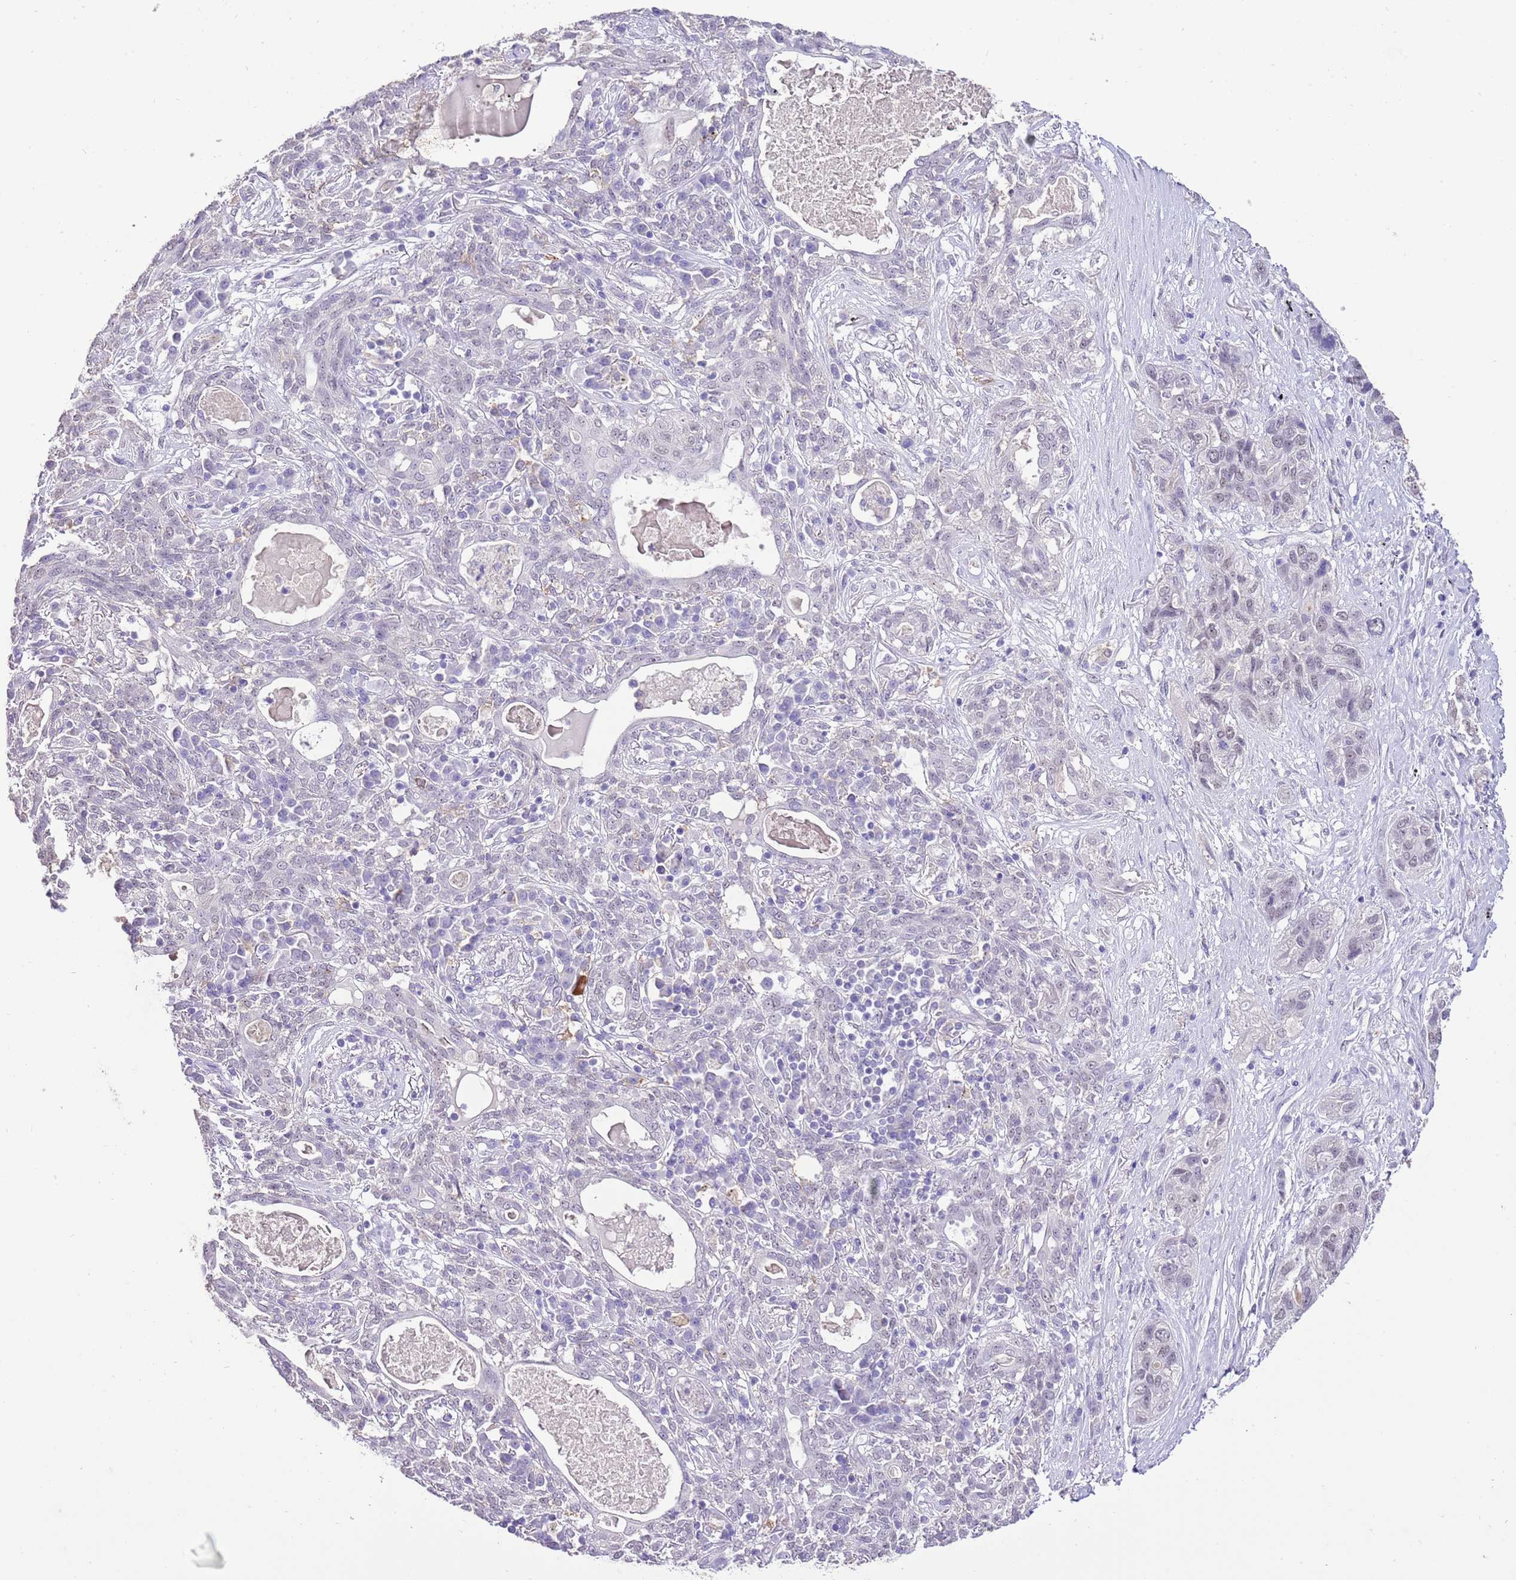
{"staining": {"intensity": "negative", "quantity": "none", "location": "none"}, "tissue": "lung cancer", "cell_type": "Tumor cells", "image_type": "cancer", "snomed": [{"axis": "morphology", "description": "Squamous cell carcinoma, NOS"}, {"axis": "topography", "description": "Lung"}], "caption": "IHC micrograph of neoplastic tissue: lung squamous cell carcinoma stained with DAB demonstrates no significant protein staining in tumor cells.", "gene": "IZUMO4", "patient": {"sex": "female", "age": 70}}